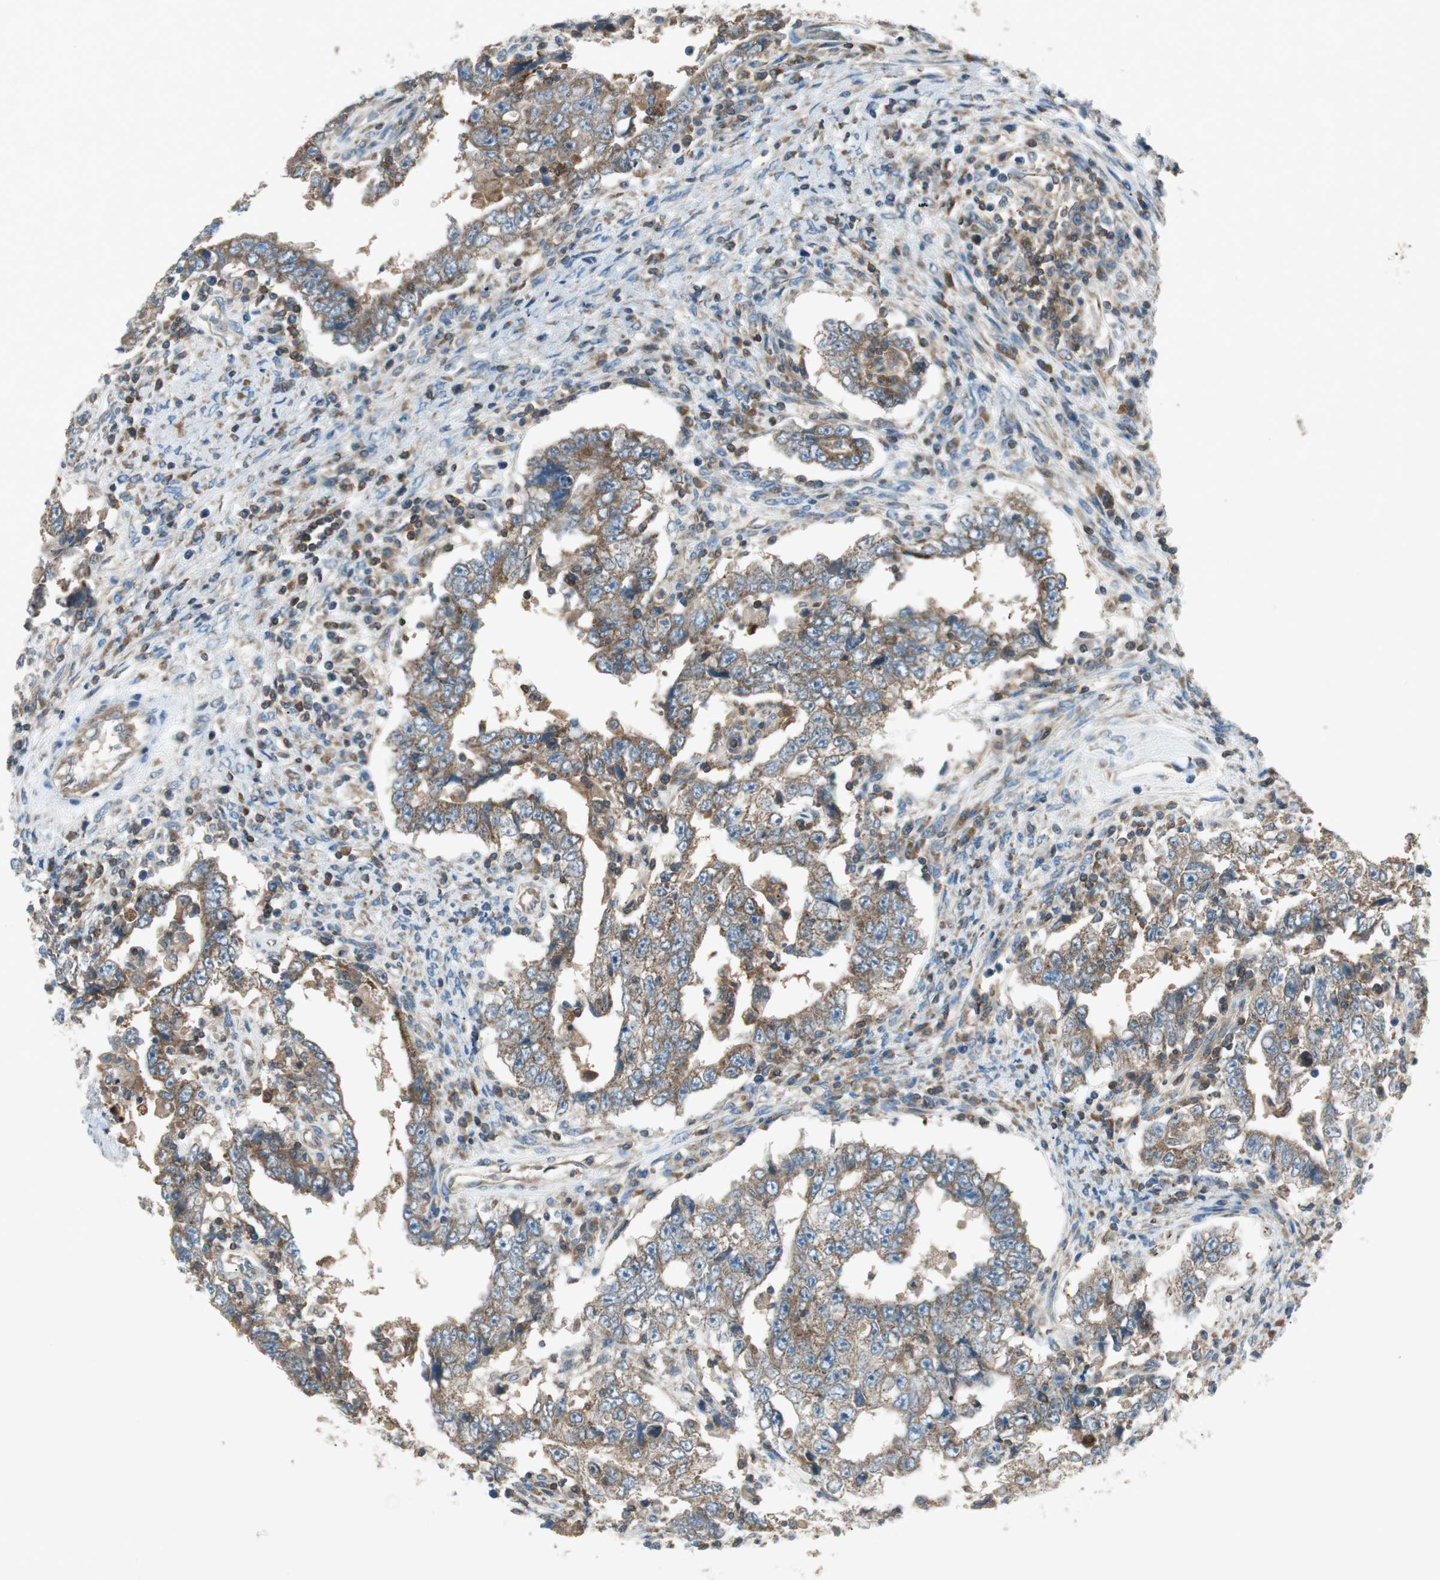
{"staining": {"intensity": "moderate", "quantity": ">75%", "location": "cytoplasmic/membranous"}, "tissue": "testis cancer", "cell_type": "Tumor cells", "image_type": "cancer", "snomed": [{"axis": "morphology", "description": "Carcinoma, Embryonal, NOS"}, {"axis": "topography", "description": "Testis"}], "caption": "This is a histology image of IHC staining of testis cancer, which shows moderate positivity in the cytoplasmic/membranous of tumor cells.", "gene": "CHADL", "patient": {"sex": "male", "age": 26}}